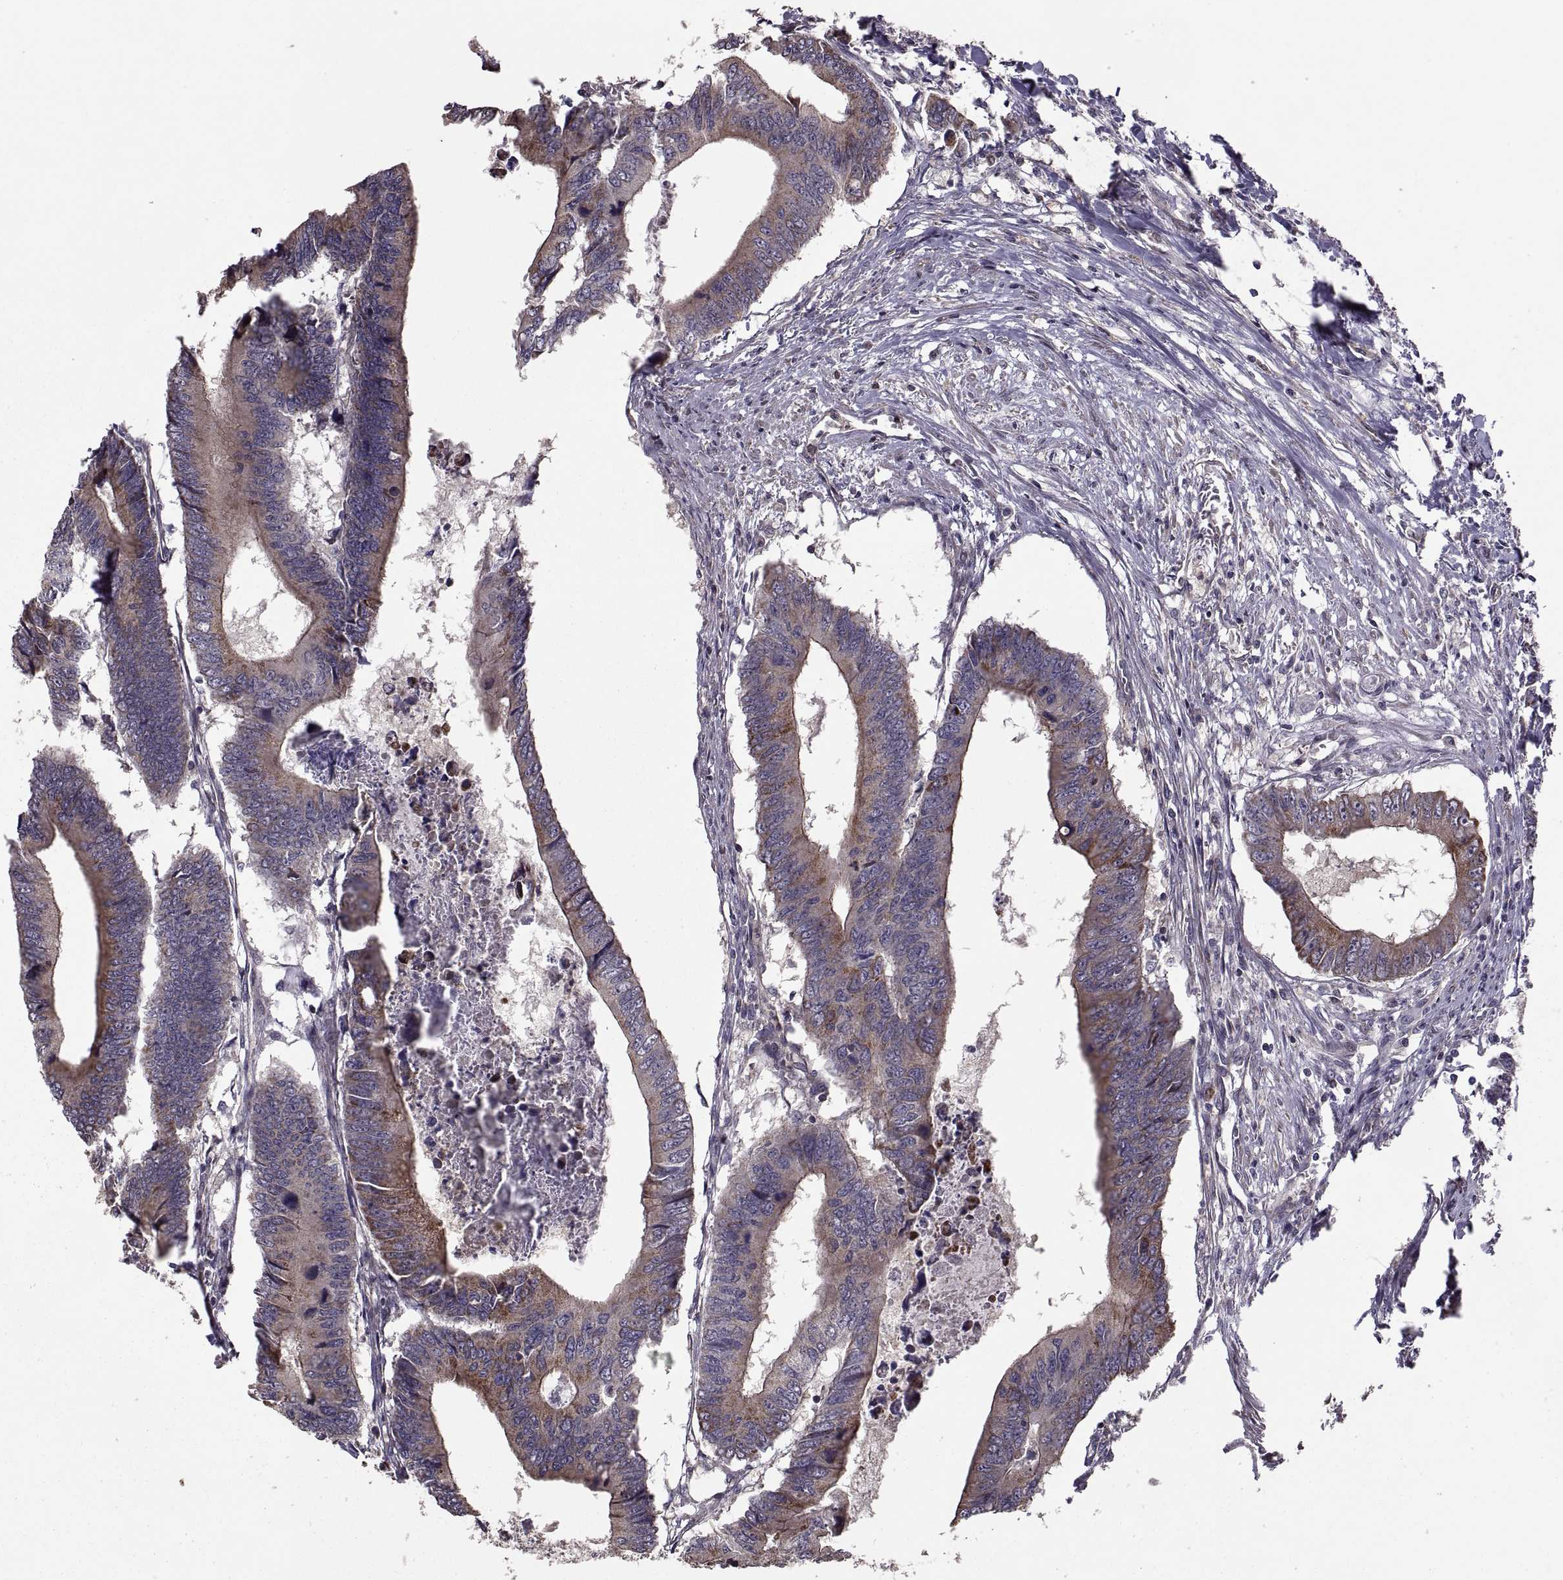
{"staining": {"intensity": "moderate", "quantity": "25%-75%", "location": "cytoplasmic/membranous"}, "tissue": "colorectal cancer", "cell_type": "Tumor cells", "image_type": "cancer", "snomed": [{"axis": "morphology", "description": "Adenocarcinoma, NOS"}, {"axis": "topography", "description": "Colon"}], "caption": "Immunohistochemical staining of human colorectal cancer (adenocarcinoma) exhibits medium levels of moderate cytoplasmic/membranous protein expression in about 25%-75% of tumor cells.", "gene": "PMM2", "patient": {"sex": "male", "age": 53}}